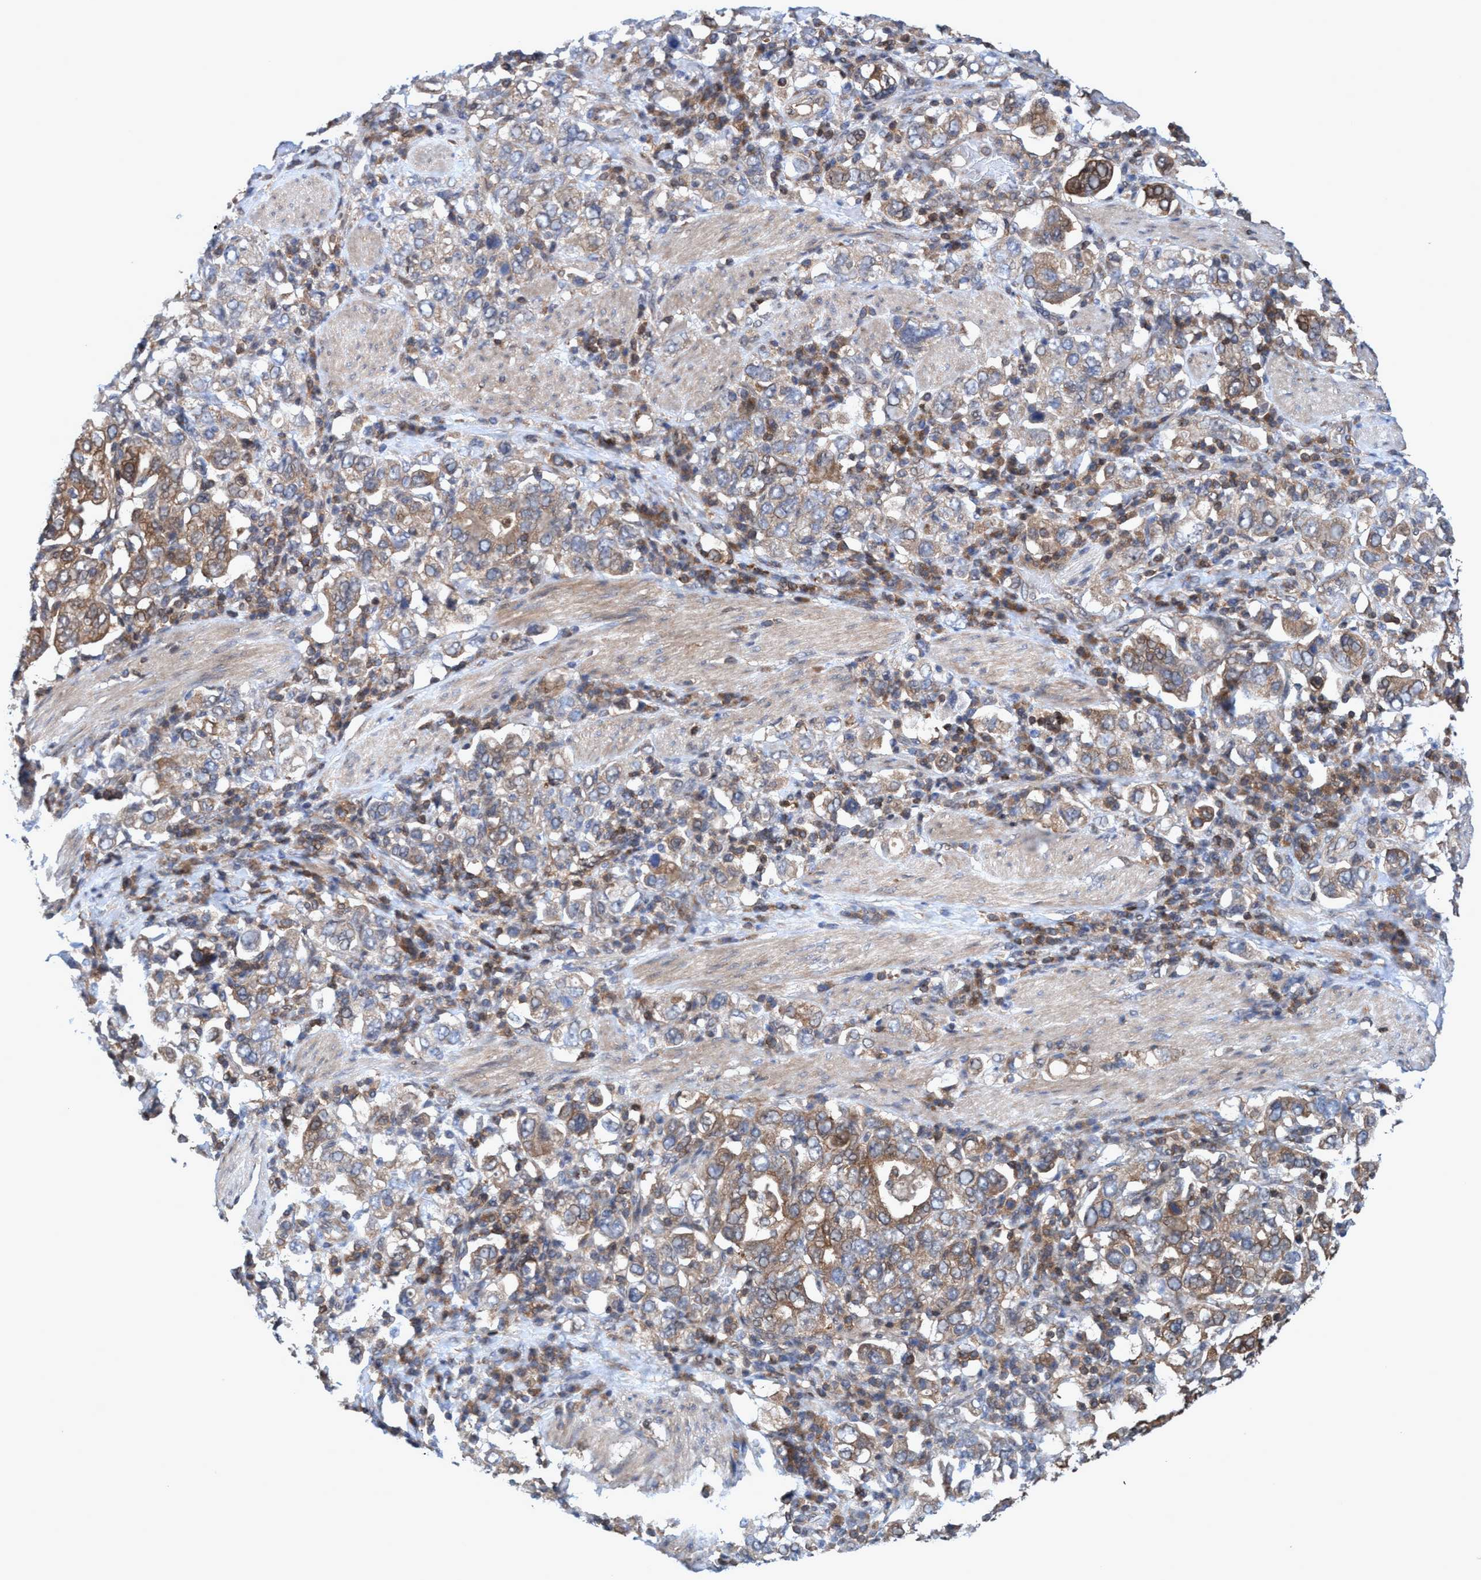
{"staining": {"intensity": "moderate", "quantity": ">75%", "location": "cytoplasmic/membranous"}, "tissue": "stomach cancer", "cell_type": "Tumor cells", "image_type": "cancer", "snomed": [{"axis": "morphology", "description": "Adenocarcinoma, NOS"}, {"axis": "topography", "description": "Stomach, upper"}], "caption": "Immunohistochemistry (DAB (3,3'-diaminobenzidine)) staining of stomach adenocarcinoma displays moderate cytoplasmic/membranous protein positivity in approximately >75% of tumor cells.", "gene": "GLOD4", "patient": {"sex": "male", "age": 62}}